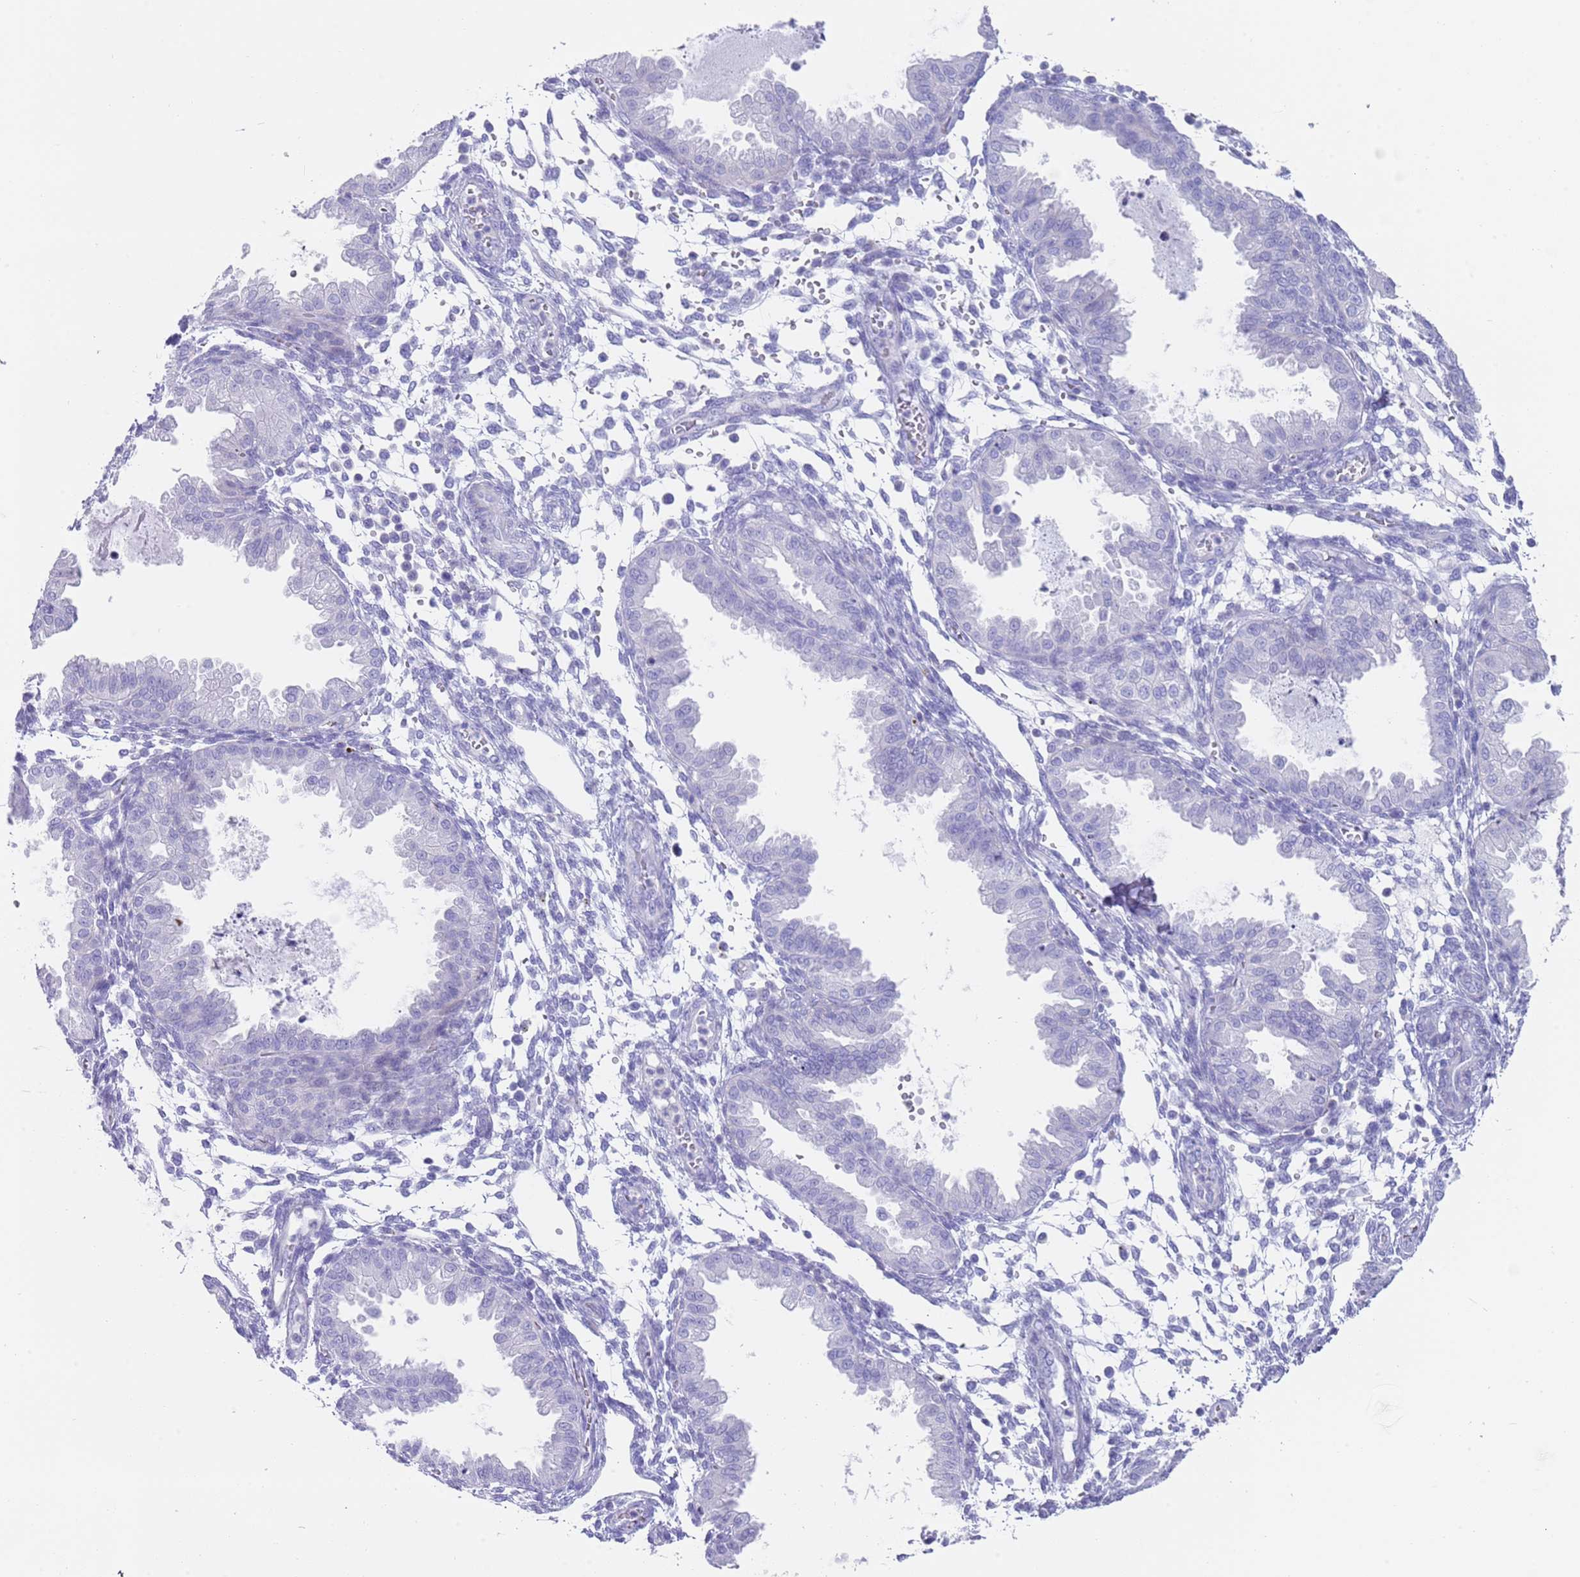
{"staining": {"intensity": "negative", "quantity": "none", "location": "none"}, "tissue": "endometrium", "cell_type": "Cells in endometrial stroma", "image_type": "normal", "snomed": [{"axis": "morphology", "description": "Normal tissue, NOS"}, {"axis": "topography", "description": "Endometrium"}], "caption": "Endometrium was stained to show a protein in brown. There is no significant staining in cells in endometrial stroma. (DAB (3,3'-diaminobenzidine) immunohistochemistry (IHC) with hematoxylin counter stain).", "gene": "CPXM2", "patient": {"sex": "female", "age": 33}}